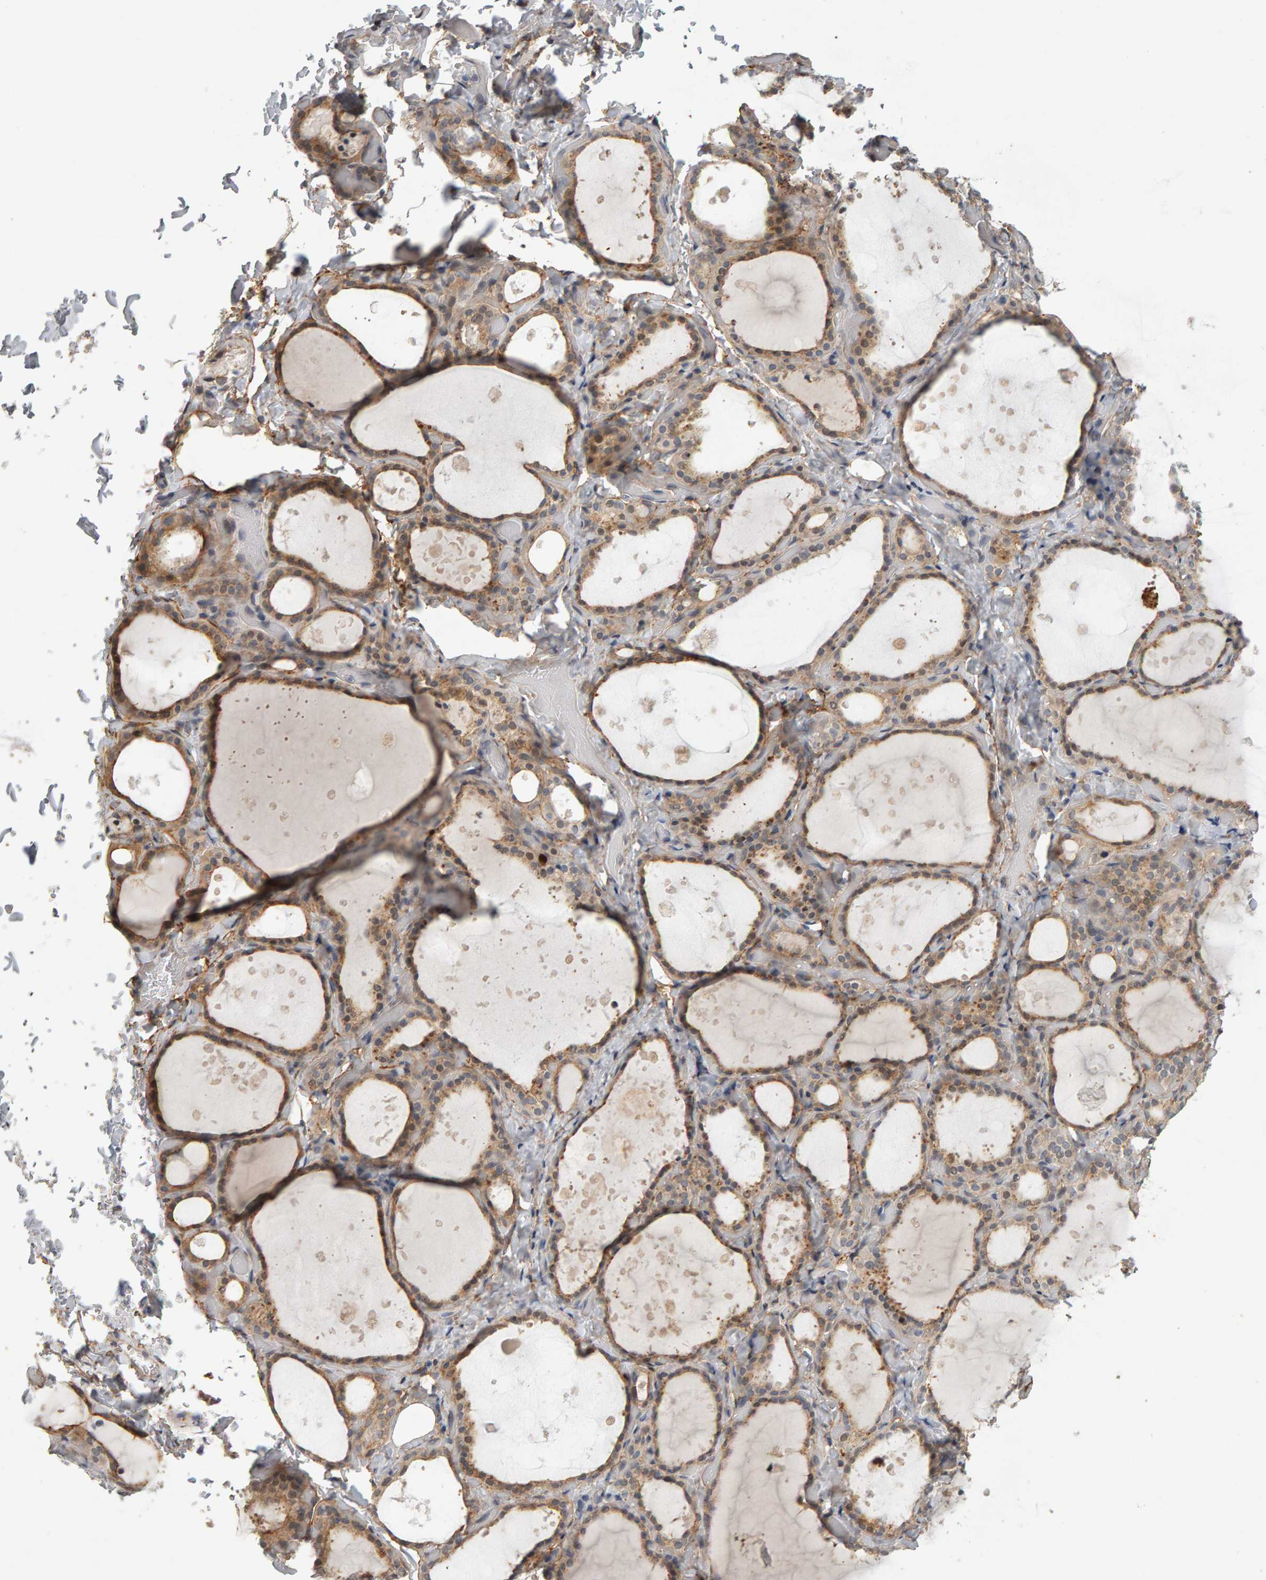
{"staining": {"intensity": "moderate", "quantity": ">75%", "location": "cytoplasmic/membranous"}, "tissue": "thyroid gland", "cell_type": "Glandular cells", "image_type": "normal", "snomed": [{"axis": "morphology", "description": "Normal tissue, NOS"}, {"axis": "topography", "description": "Thyroid gland"}], "caption": "Unremarkable thyroid gland shows moderate cytoplasmic/membranous staining in about >75% of glandular cells, visualized by immunohistochemistry.", "gene": "CDCA5", "patient": {"sex": "female", "age": 44}}